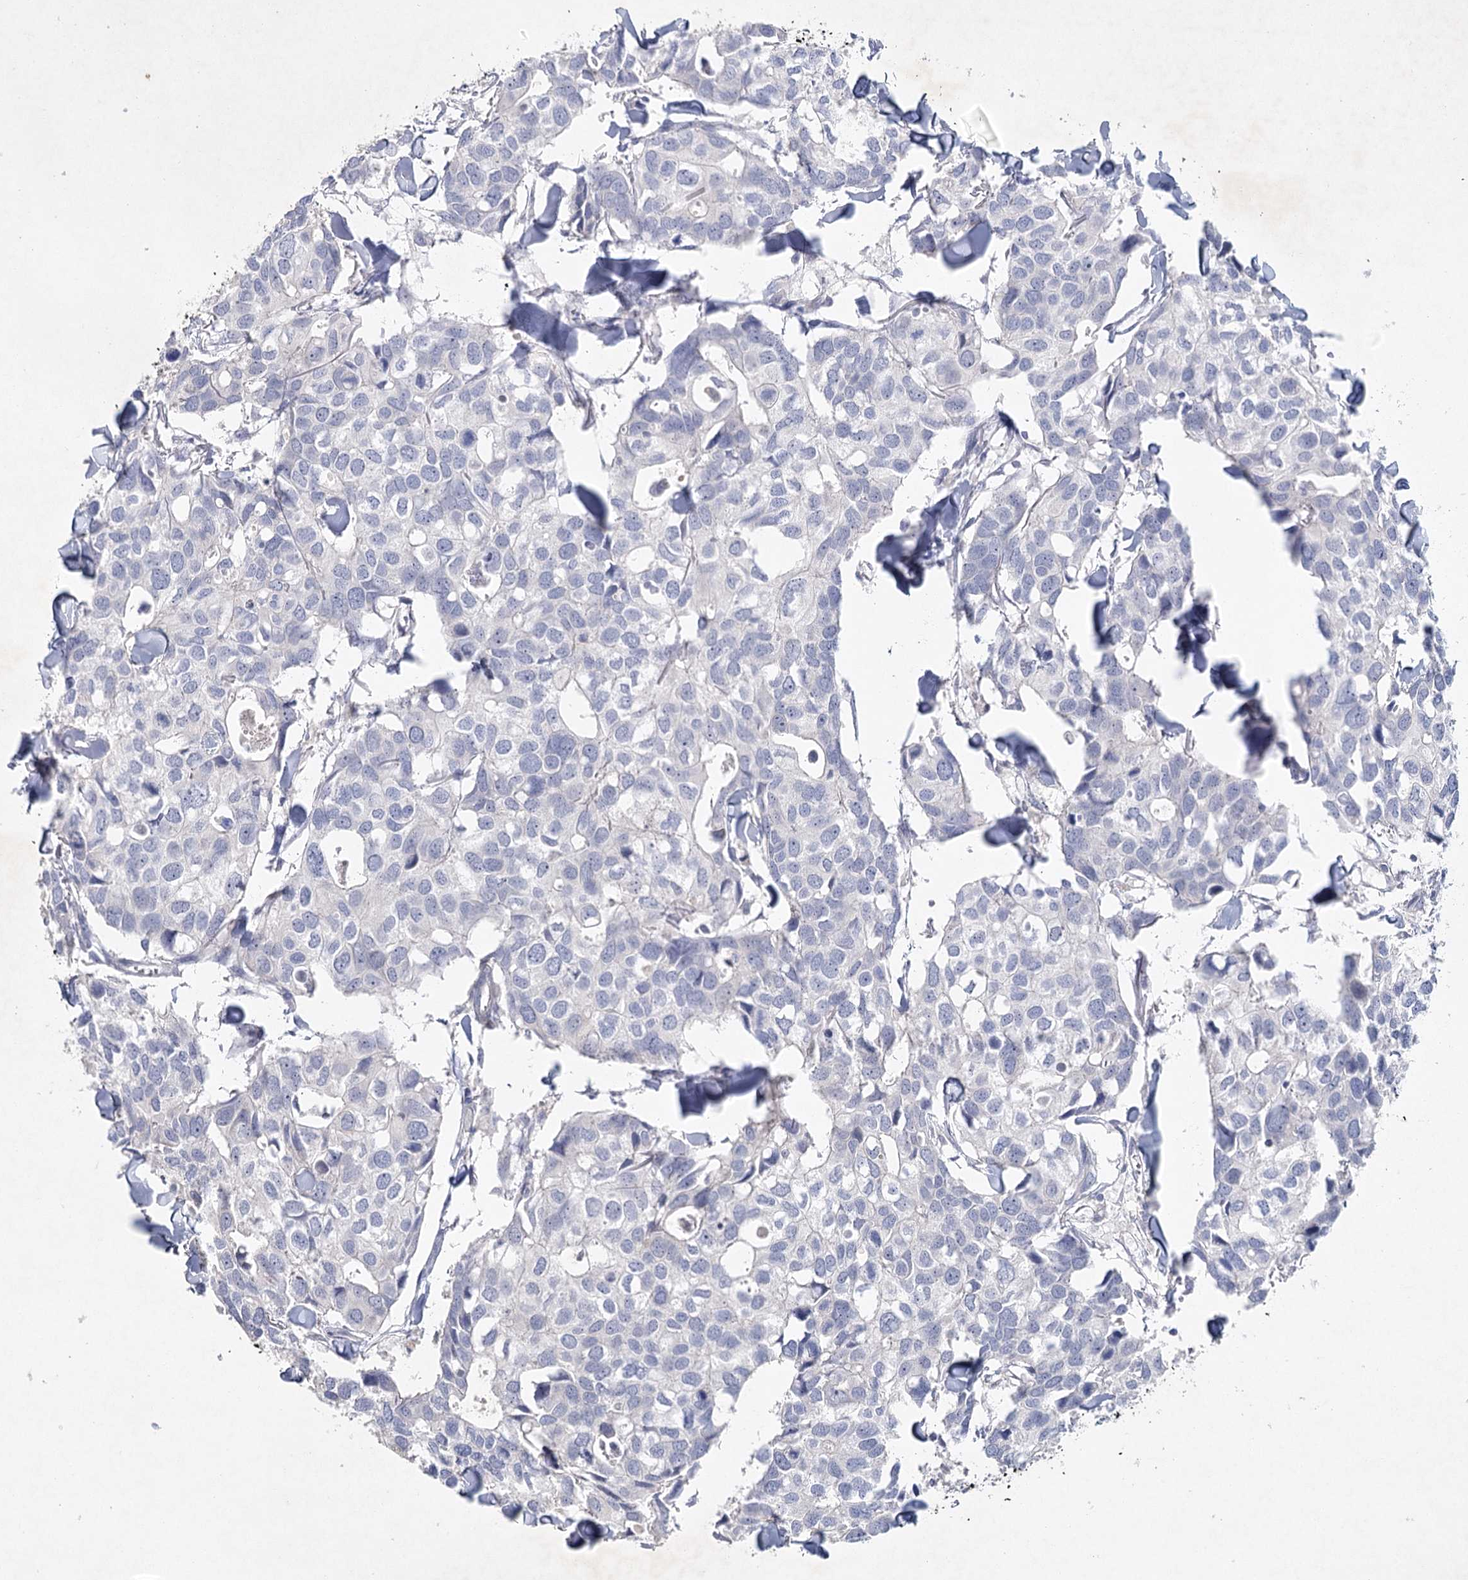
{"staining": {"intensity": "negative", "quantity": "none", "location": "none"}, "tissue": "breast cancer", "cell_type": "Tumor cells", "image_type": "cancer", "snomed": [{"axis": "morphology", "description": "Duct carcinoma"}, {"axis": "topography", "description": "Breast"}], "caption": "A photomicrograph of human breast intraductal carcinoma is negative for staining in tumor cells.", "gene": "MAP3K13", "patient": {"sex": "female", "age": 83}}